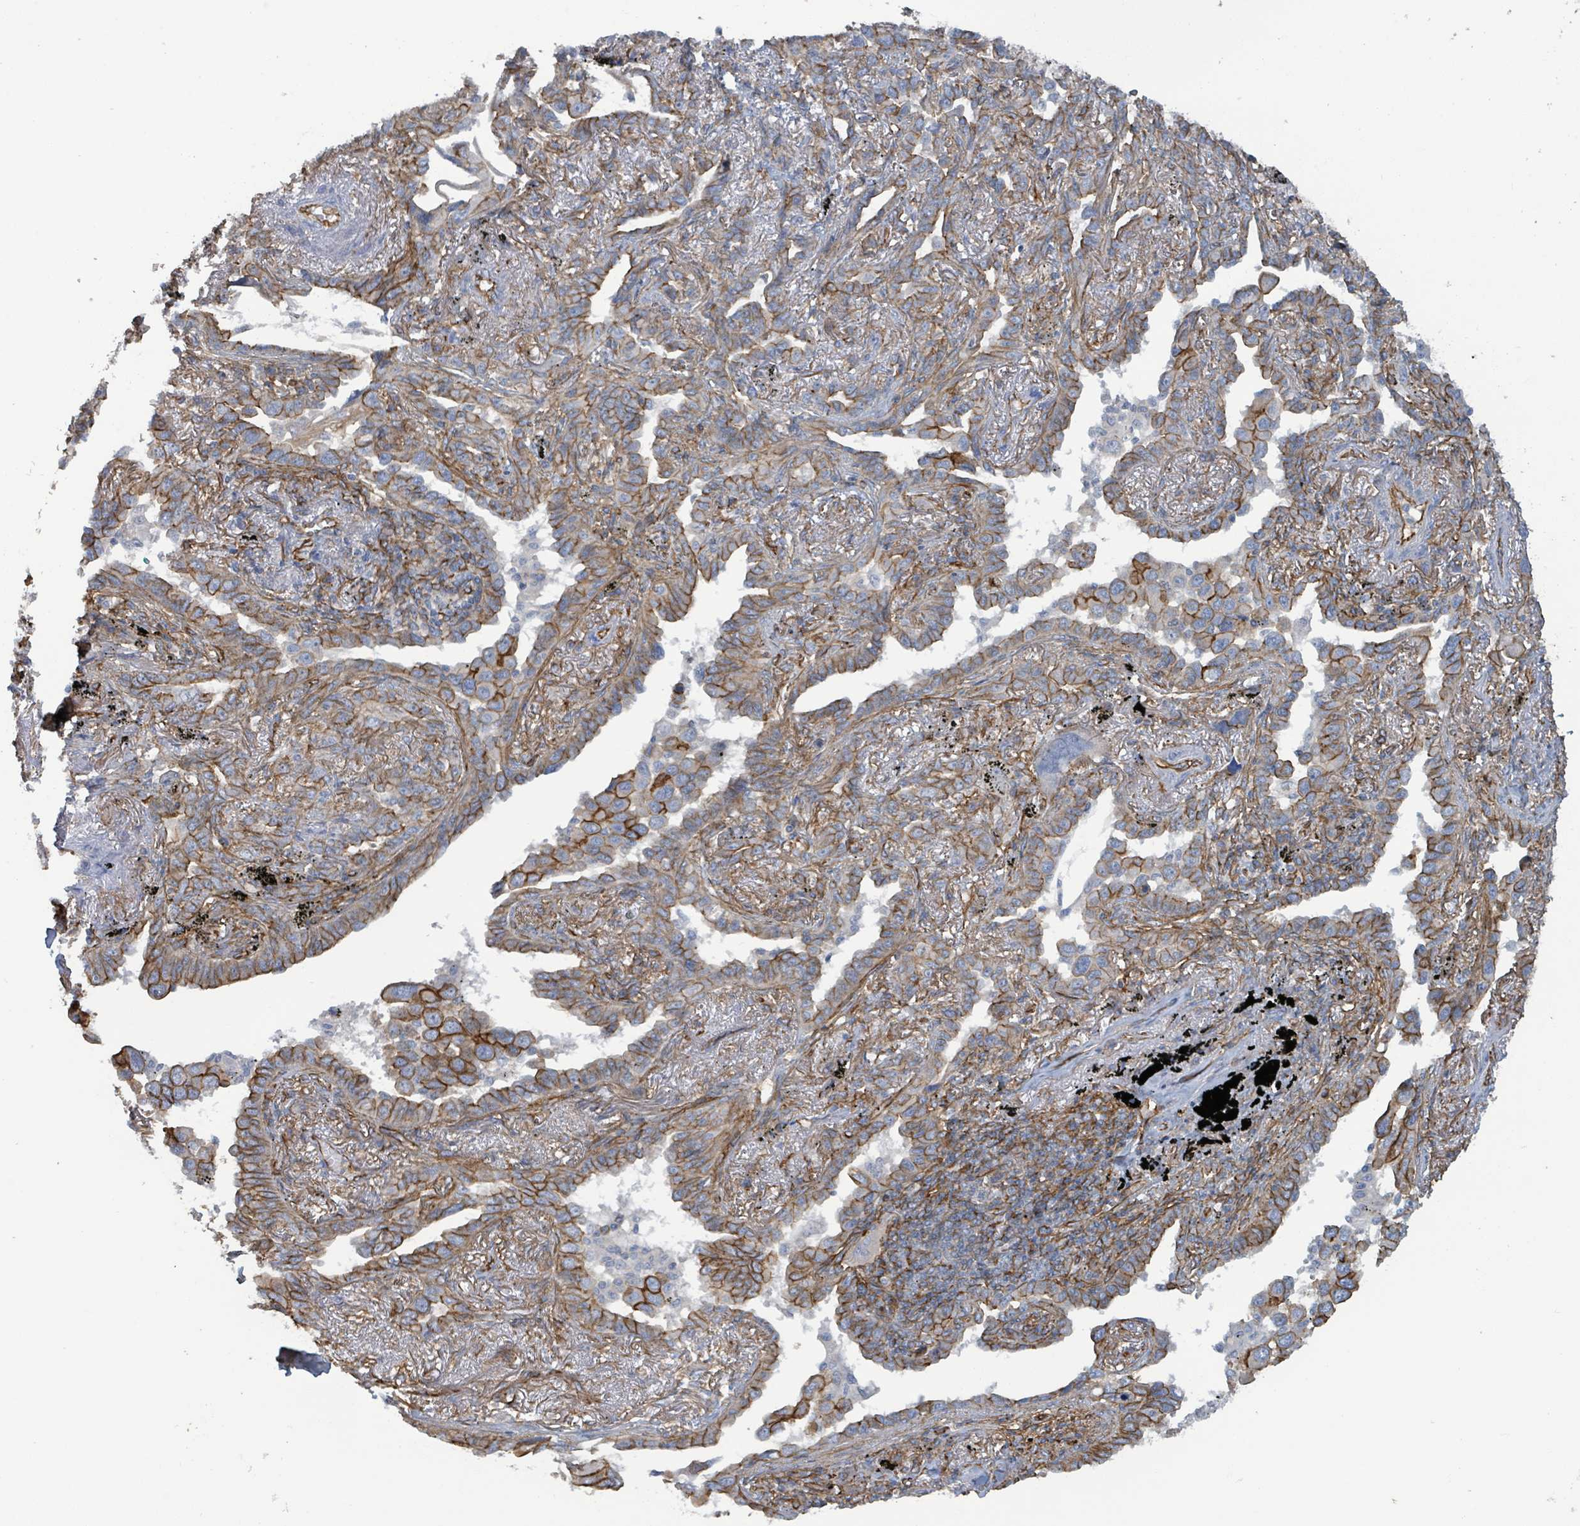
{"staining": {"intensity": "moderate", "quantity": ">75%", "location": "cytoplasmic/membranous"}, "tissue": "lung cancer", "cell_type": "Tumor cells", "image_type": "cancer", "snomed": [{"axis": "morphology", "description": "Adenocarcinoma, NOS"}, {"axis": "topography", "description": "Lung"}], "caption": "Tumor cells show medium levels of moderate cytoplasmic/membranous positivity in approximately >75% of cells in lung adenocarcinoma. (Stains: DAB in brown, nuclei in blue, Microscopy: brightfield microscopy at high magnification).", "gene": "LDOC1", "patient": {"sex": "male", "age": 67}}